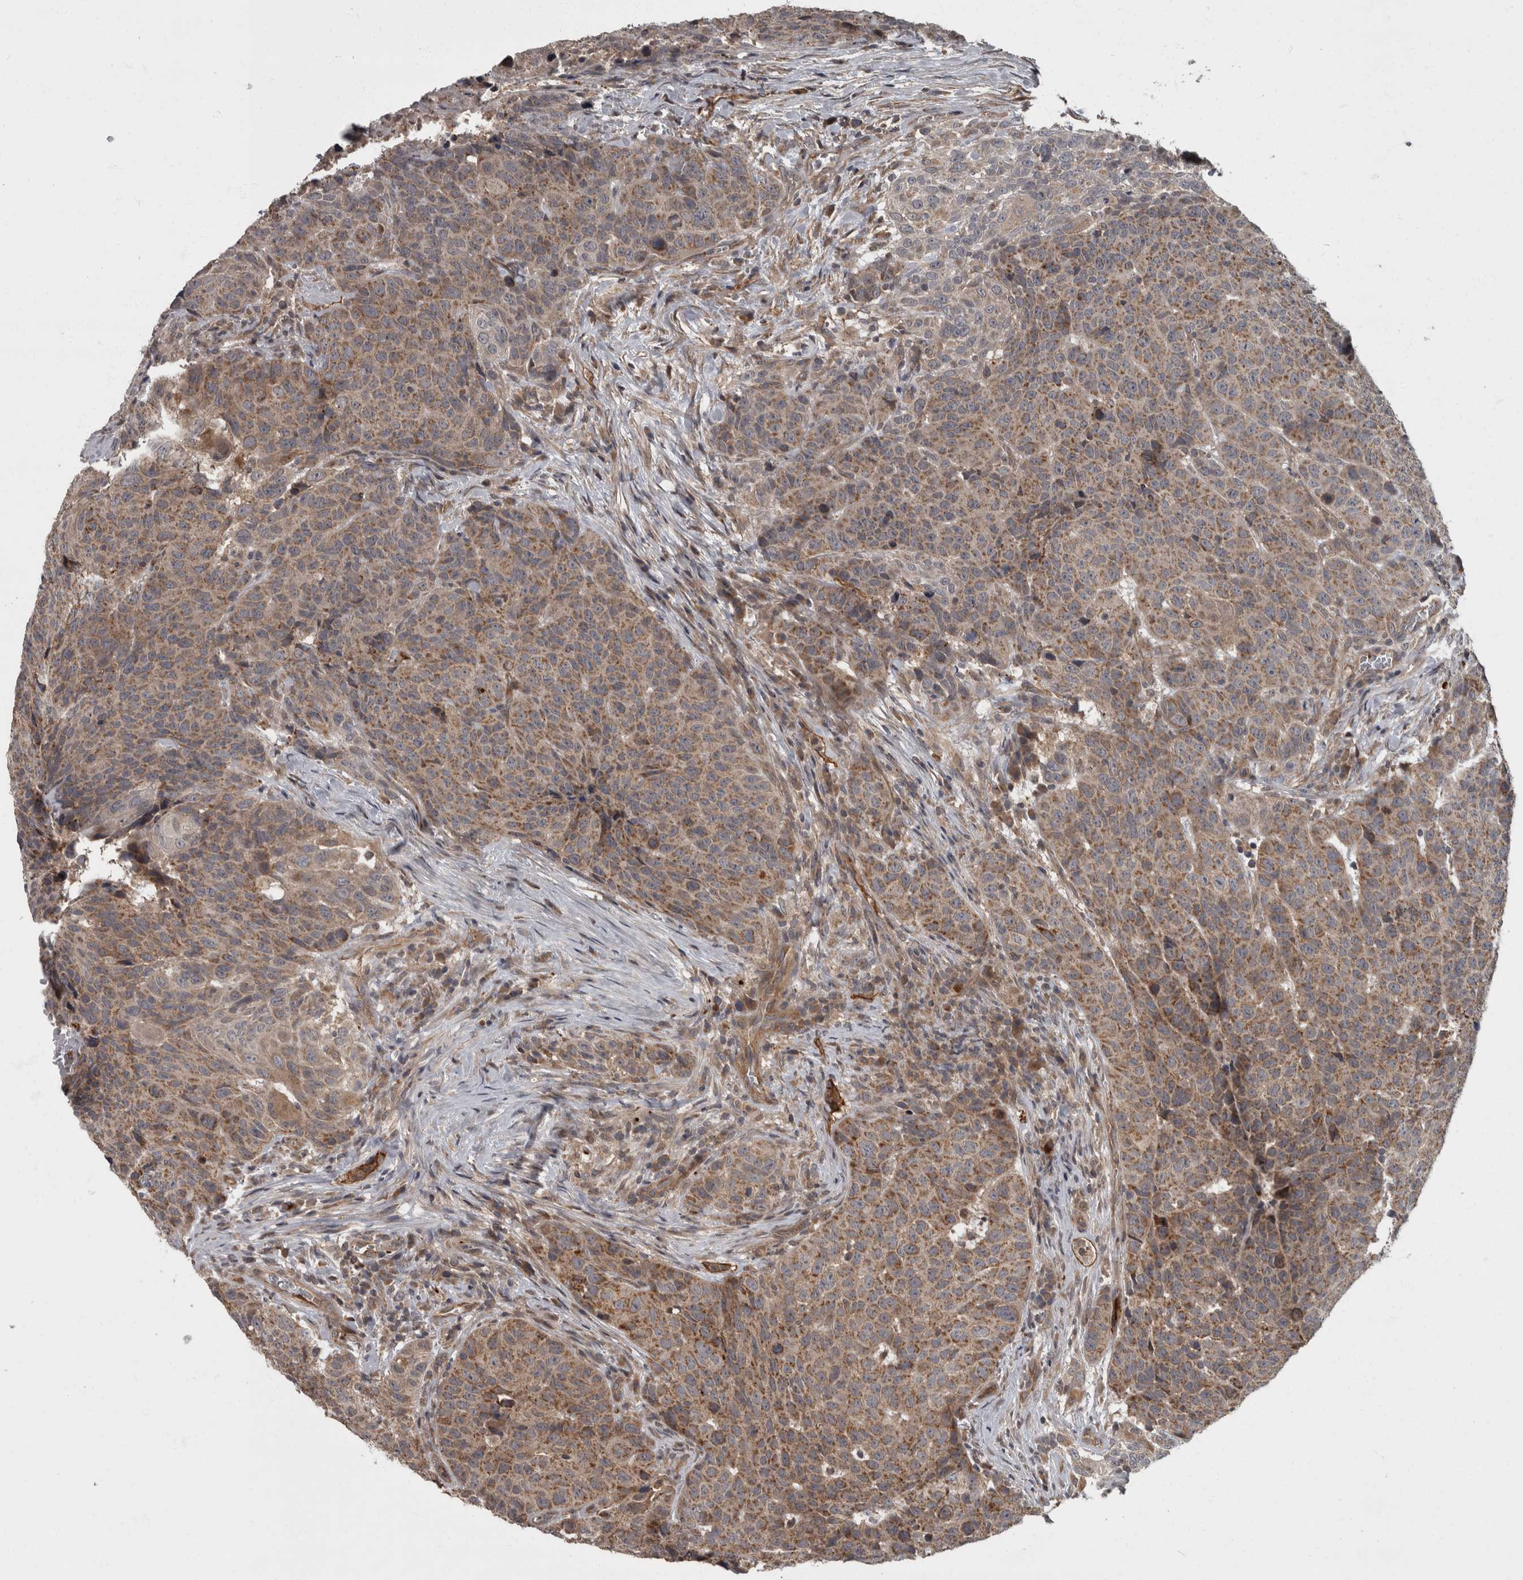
{"staining": {"intensity": "moderate", "quantity": ">75%", "location": "cytoplasmic/membranous"}, "tissue": "head and neck cancer", "cell_type": "Tumor cells", "image_type": "cancer", "snomed": [{"axis": "morphology", "description": "Squamous cell carcinoma, NOS"}, {"axis": "topography", "description": "Head-Neck"}], "caption": "Head and neck cancer stained with DAB (3,3'-diaminobenzidine) IHC demonstrates medium levels of moderate cytoplasmic/membranous staining in approximately >75% of tumor cells.", "gene": "VEGFD", "patient": {"sex": "male", "age": 66}}